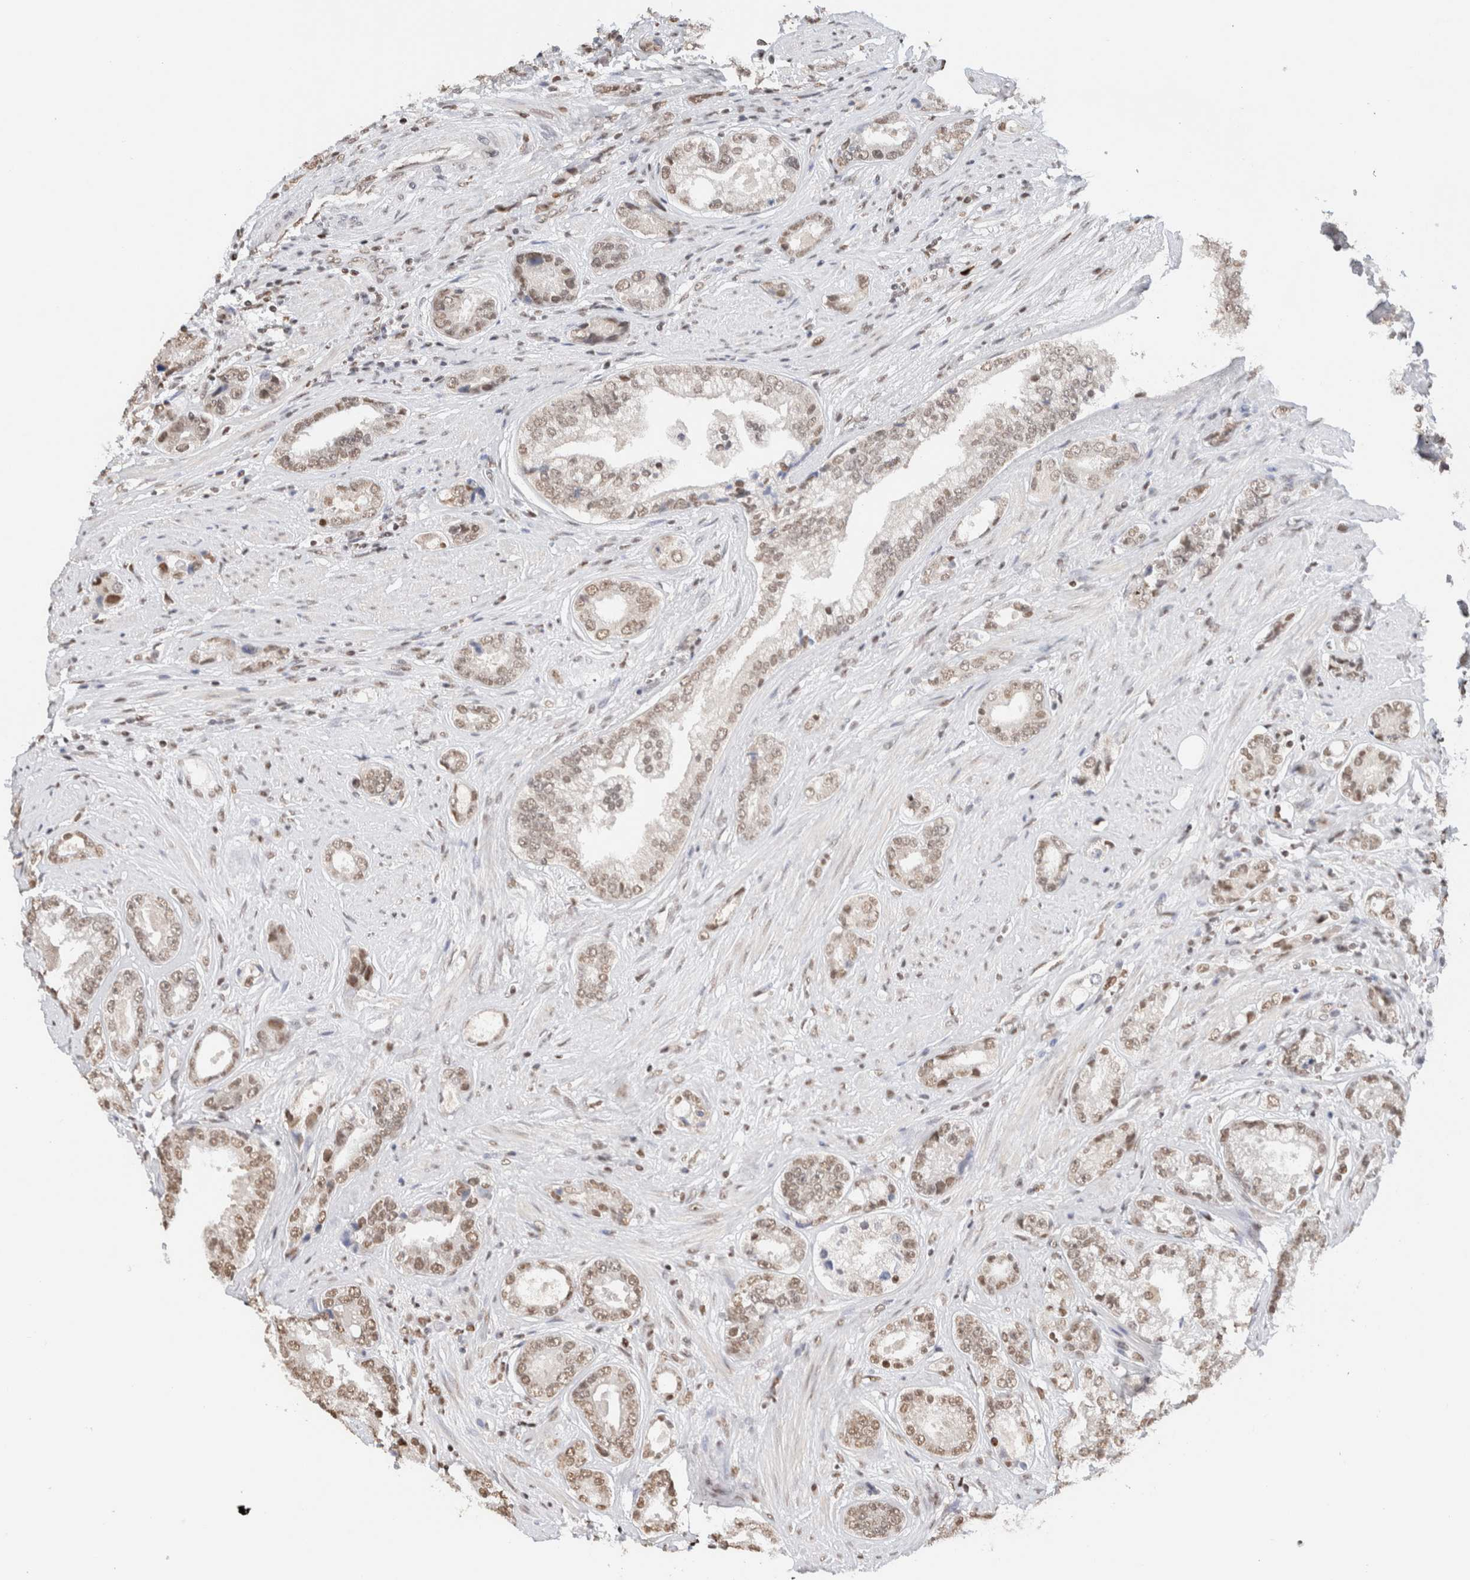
{"staining": {"intensity": "moderate", "quantity": ">75%", "location": "nuclear"}, "tissue": "prostate cancer", "cell_type": "Tumor cells", "image_type": "cancer", "snomed": [{"axis": "morphology", "description": "Adenocarcinoma, High grade"}, {"axis": "topography", "description": "Prostate"}], "caption": "Immunohistochemistry (IHC) (DAB) staining of prostate adenocarcinoma (high-grade) displays moderate nuclear protein staining in approximately >75% of tumor cells.", "gene": "SUPT3H", "patient": {"sex": "male", "age": 61}}